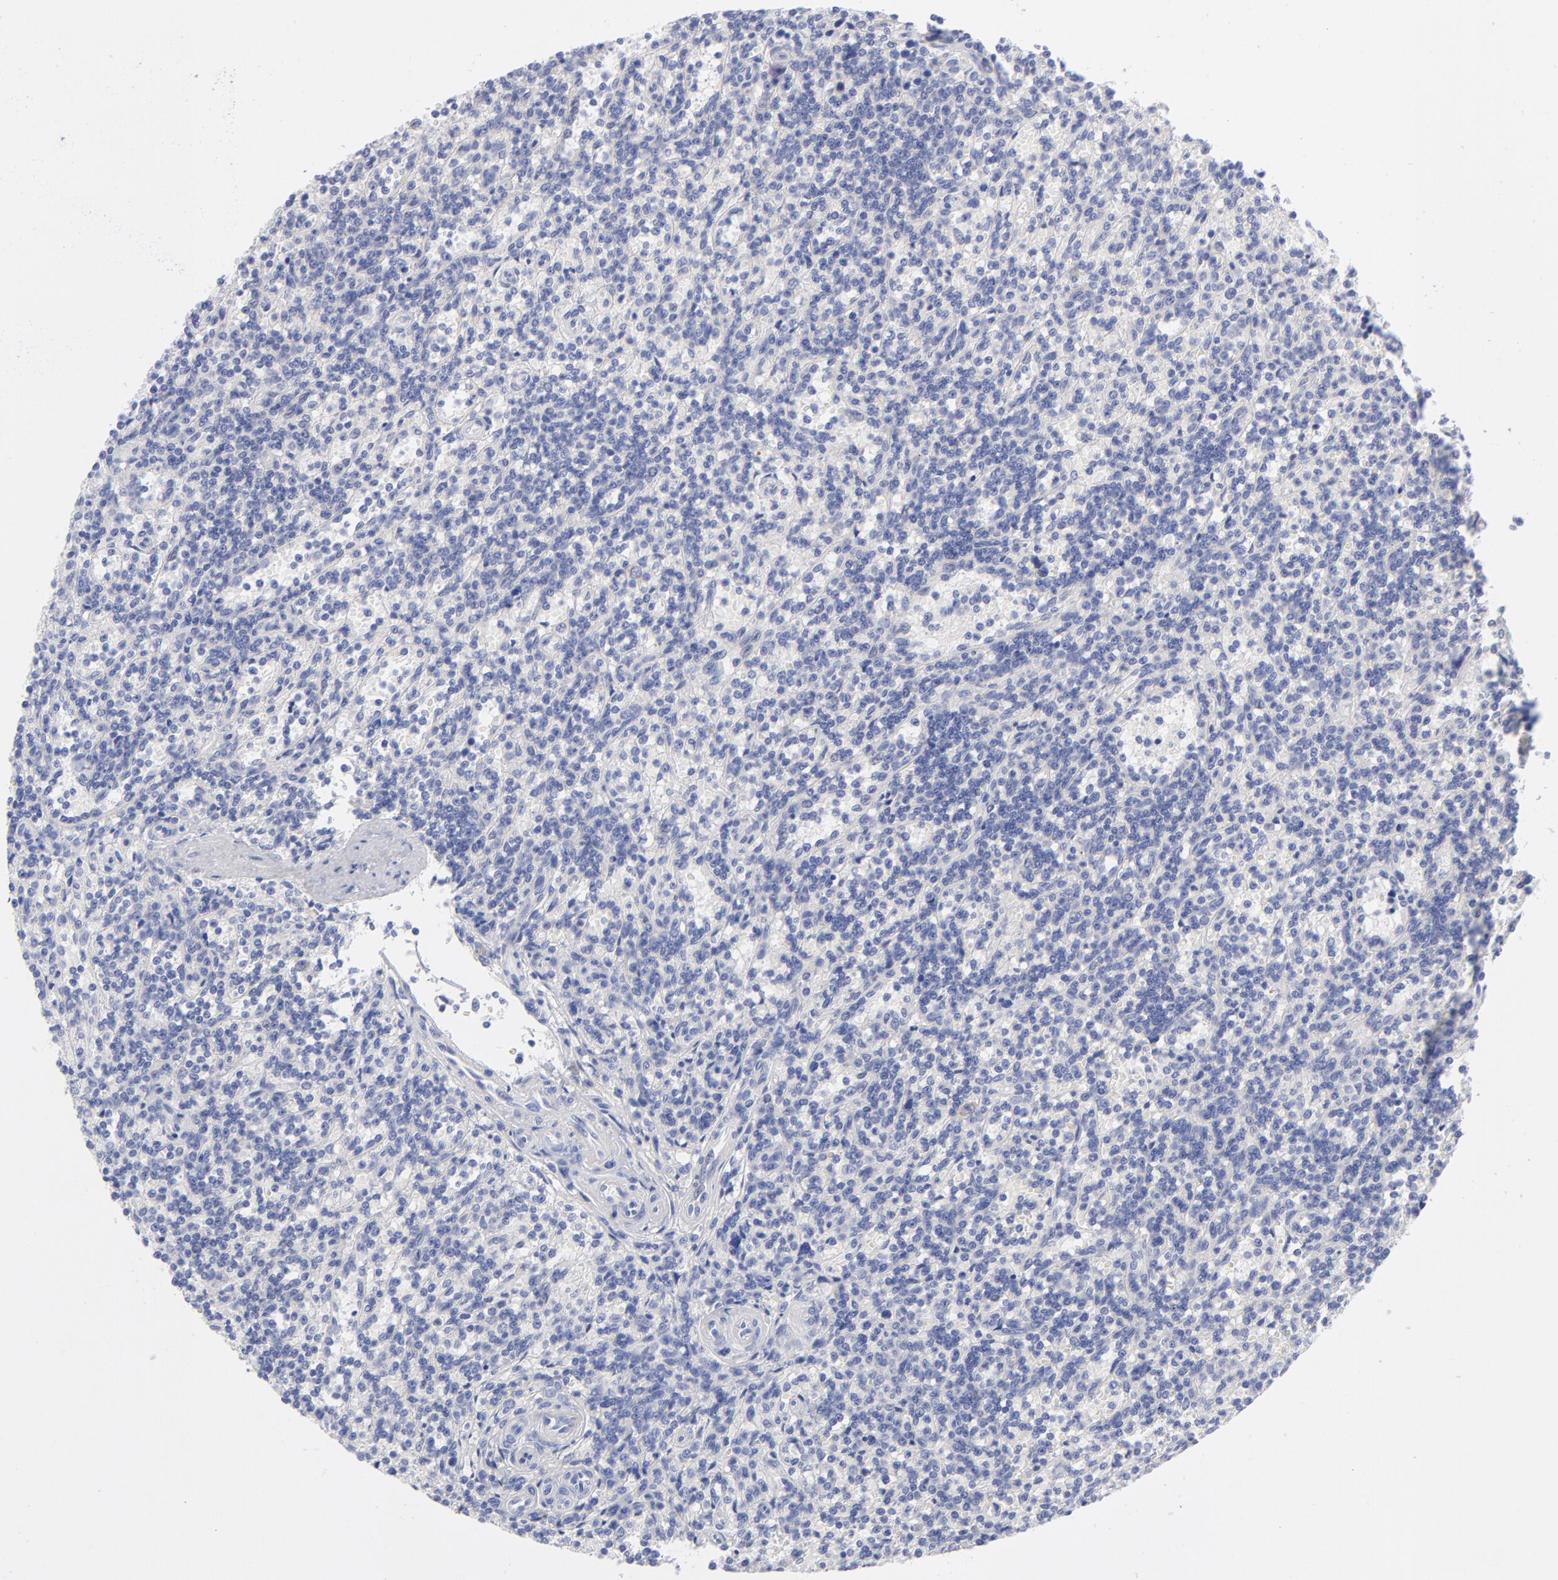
{"staining": {"intensity": "negative", "quantity": "none", "location": "none"}, "tissue": "lymphoma", "cell_type": "Tumor cells", "image_type": "cancer", "snomed": [{"axis": "morphology", "description": "Malignant lymphoma, non-Hodgkin's type, Low grade"}, {"axis": "topography", "description": "Spleen"}], "caption": "Lymphoma was stained to show a protein in brown. There is no significant expression in tumor cells. (Brightfield microscopy of DAB immunohistochemistry at high magnification).", "gene": "EIF2AK2", "patient": {"sex": "male", "age": 73}}